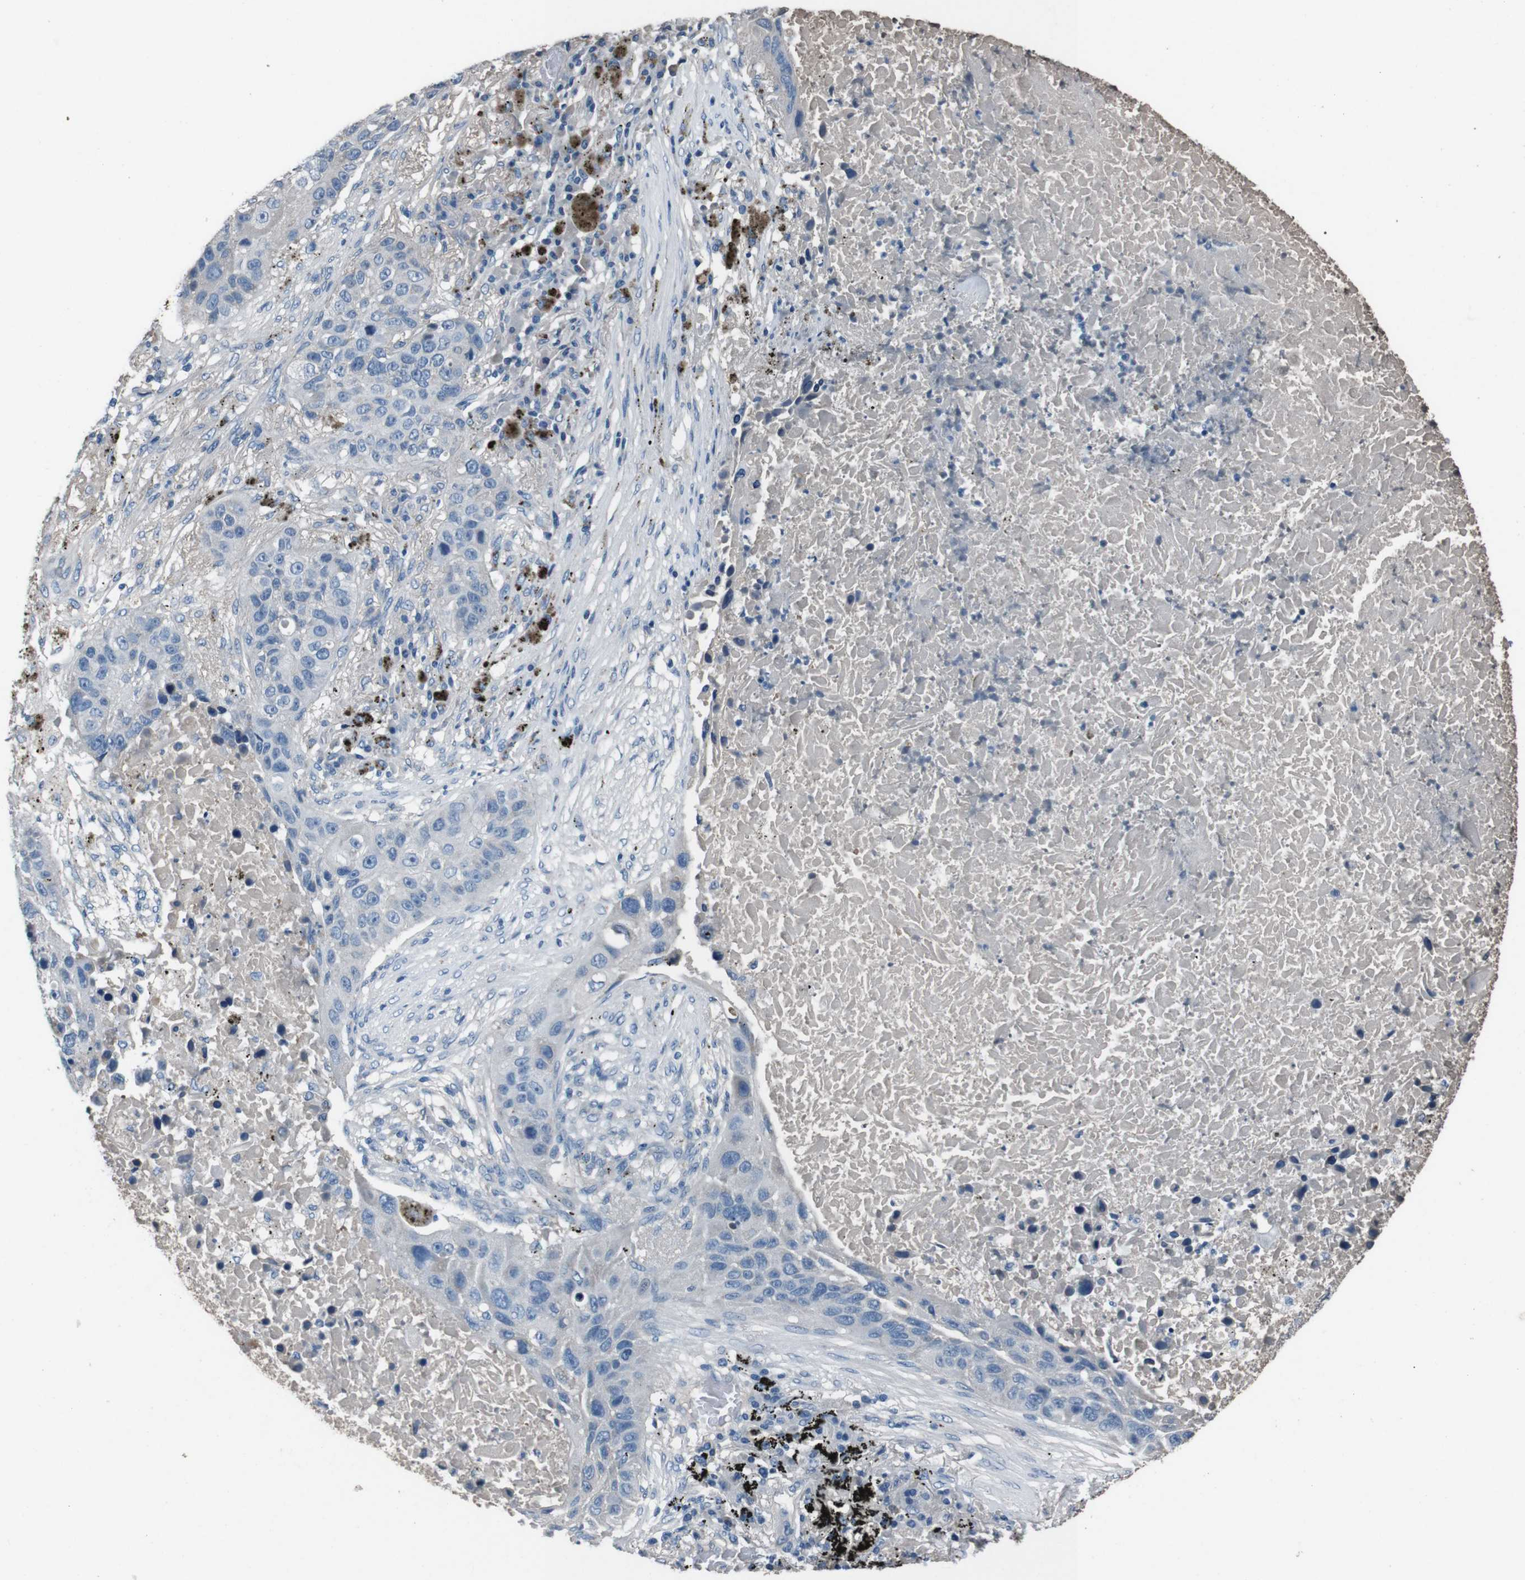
{"staining": {"intensity": "negative", "quantity": "none", "location": "none"}, "tissue": "lung cancer", "cell_type": "Tumor cells", "image_type": "cancer", "snomed": [{"axis": "morphology", "description": "Squamous cell carcinoma, NOS"}, {"axis": "topography", "description": "Lung"}], "caption": "Immunohistochemical staining of human lung cancer (squamous cell carcinoma) demonstrates no significant positivity in tumor cells.", "gene": "LEP", "patient": {"sex": "male", "age": 57}}